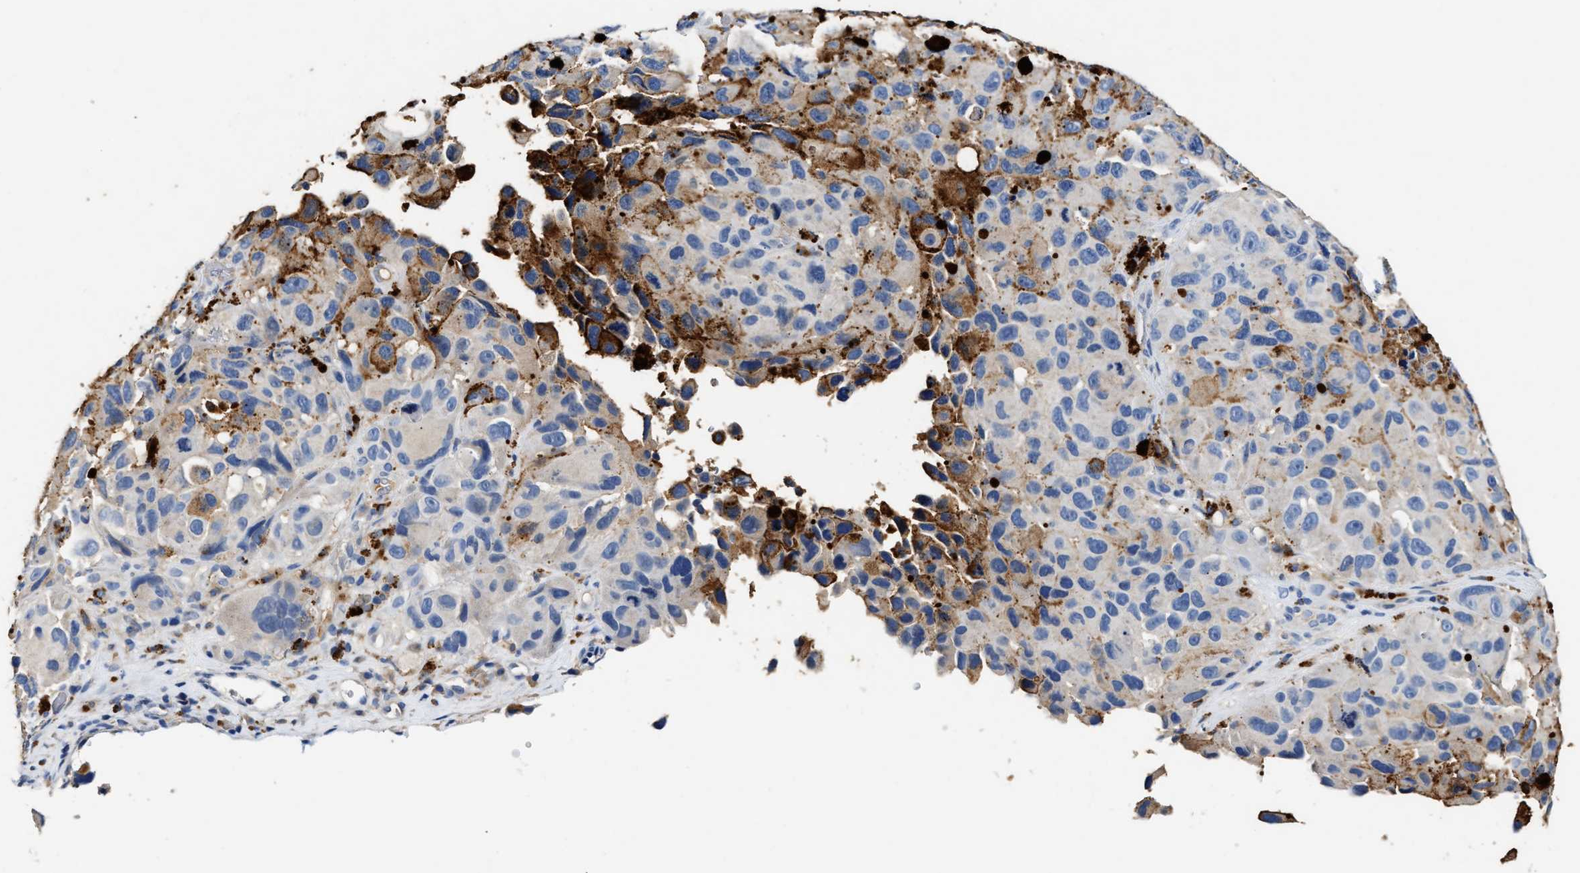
{"staining": {"intensity": "negative", "quantity": "none", "location": "none"}, "tissue": "melanoma", "cell_type": "Tumor cells", "image_type": "cancer", "snomed": [{"axis": "morphology", "description": "Malignant melanoma, NOS"}, {"axis": "topography", "description": "Skin"}], "caption": "IHC micrograph of human malignant melanoma stained for a protein (brown), which displays no staining in tumor cells.", "gene": "SLCO2B1", "patient": {"sex": "female", "age": 73}}